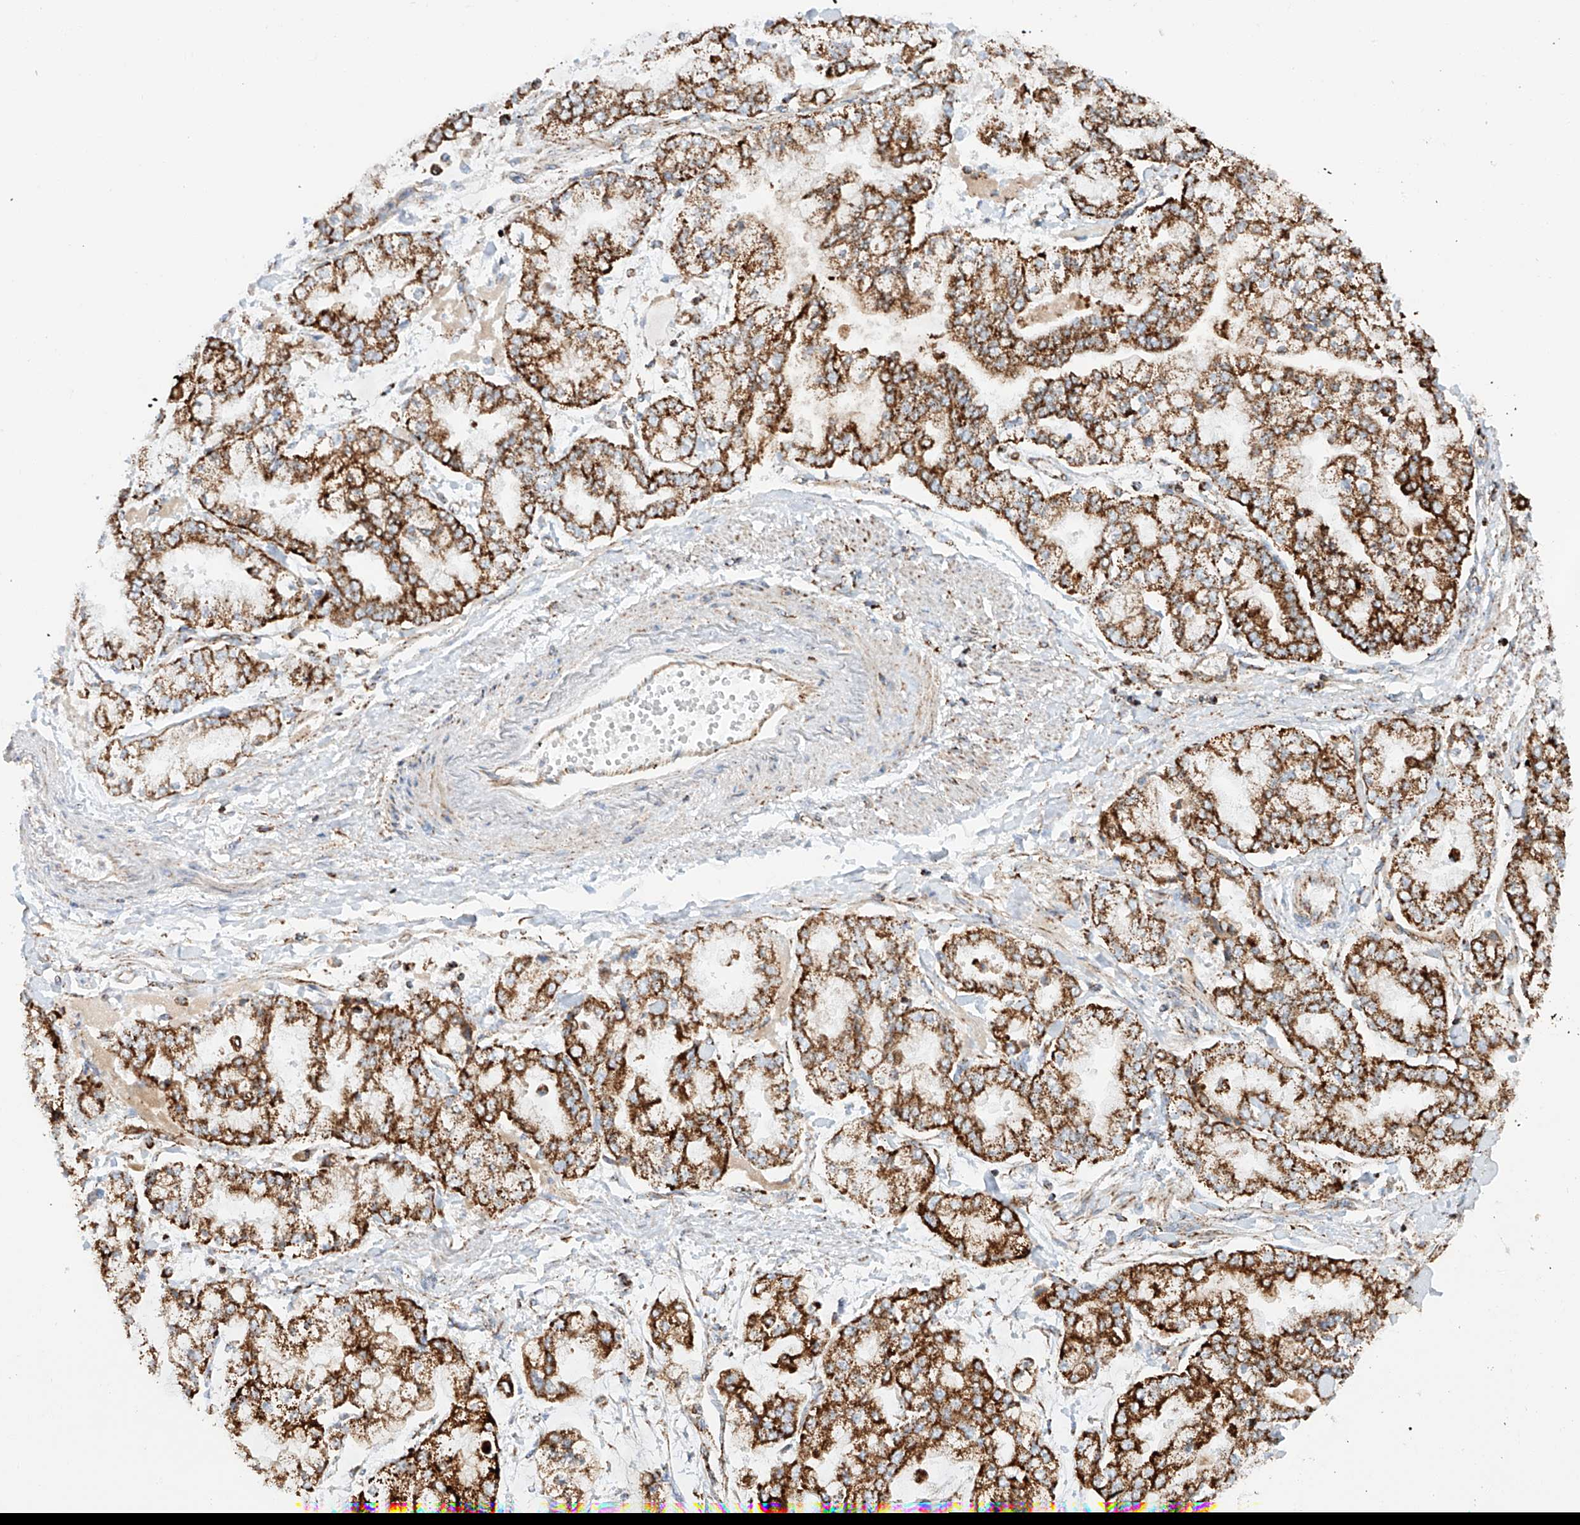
{"staining": {"intensity": "strong", "quantity": ">75%", "location": "cytoplasmic/membranous"}, "tissue": "stomach cancer", "cell_type": "Tumor cells", "image_type": "cancer", "snomed": [{"axis": "morphology", "description": "Normal tissue, NOS"}, {"axis": "morphology", "description": "Adenocarcinoma, NOS"}, {"axis": "topography", "description": "Stomach, upper"}, {"axis": "topography", "description": "Stomach"}], "caption": "Immunohistochemical staining of stomach cancer shows high levels of strong cytoplasmic/membranous positivity in approximately >75% of tumor cells.", "gene": "TTC27", "patient": {"sex": "male", "age": 76}}